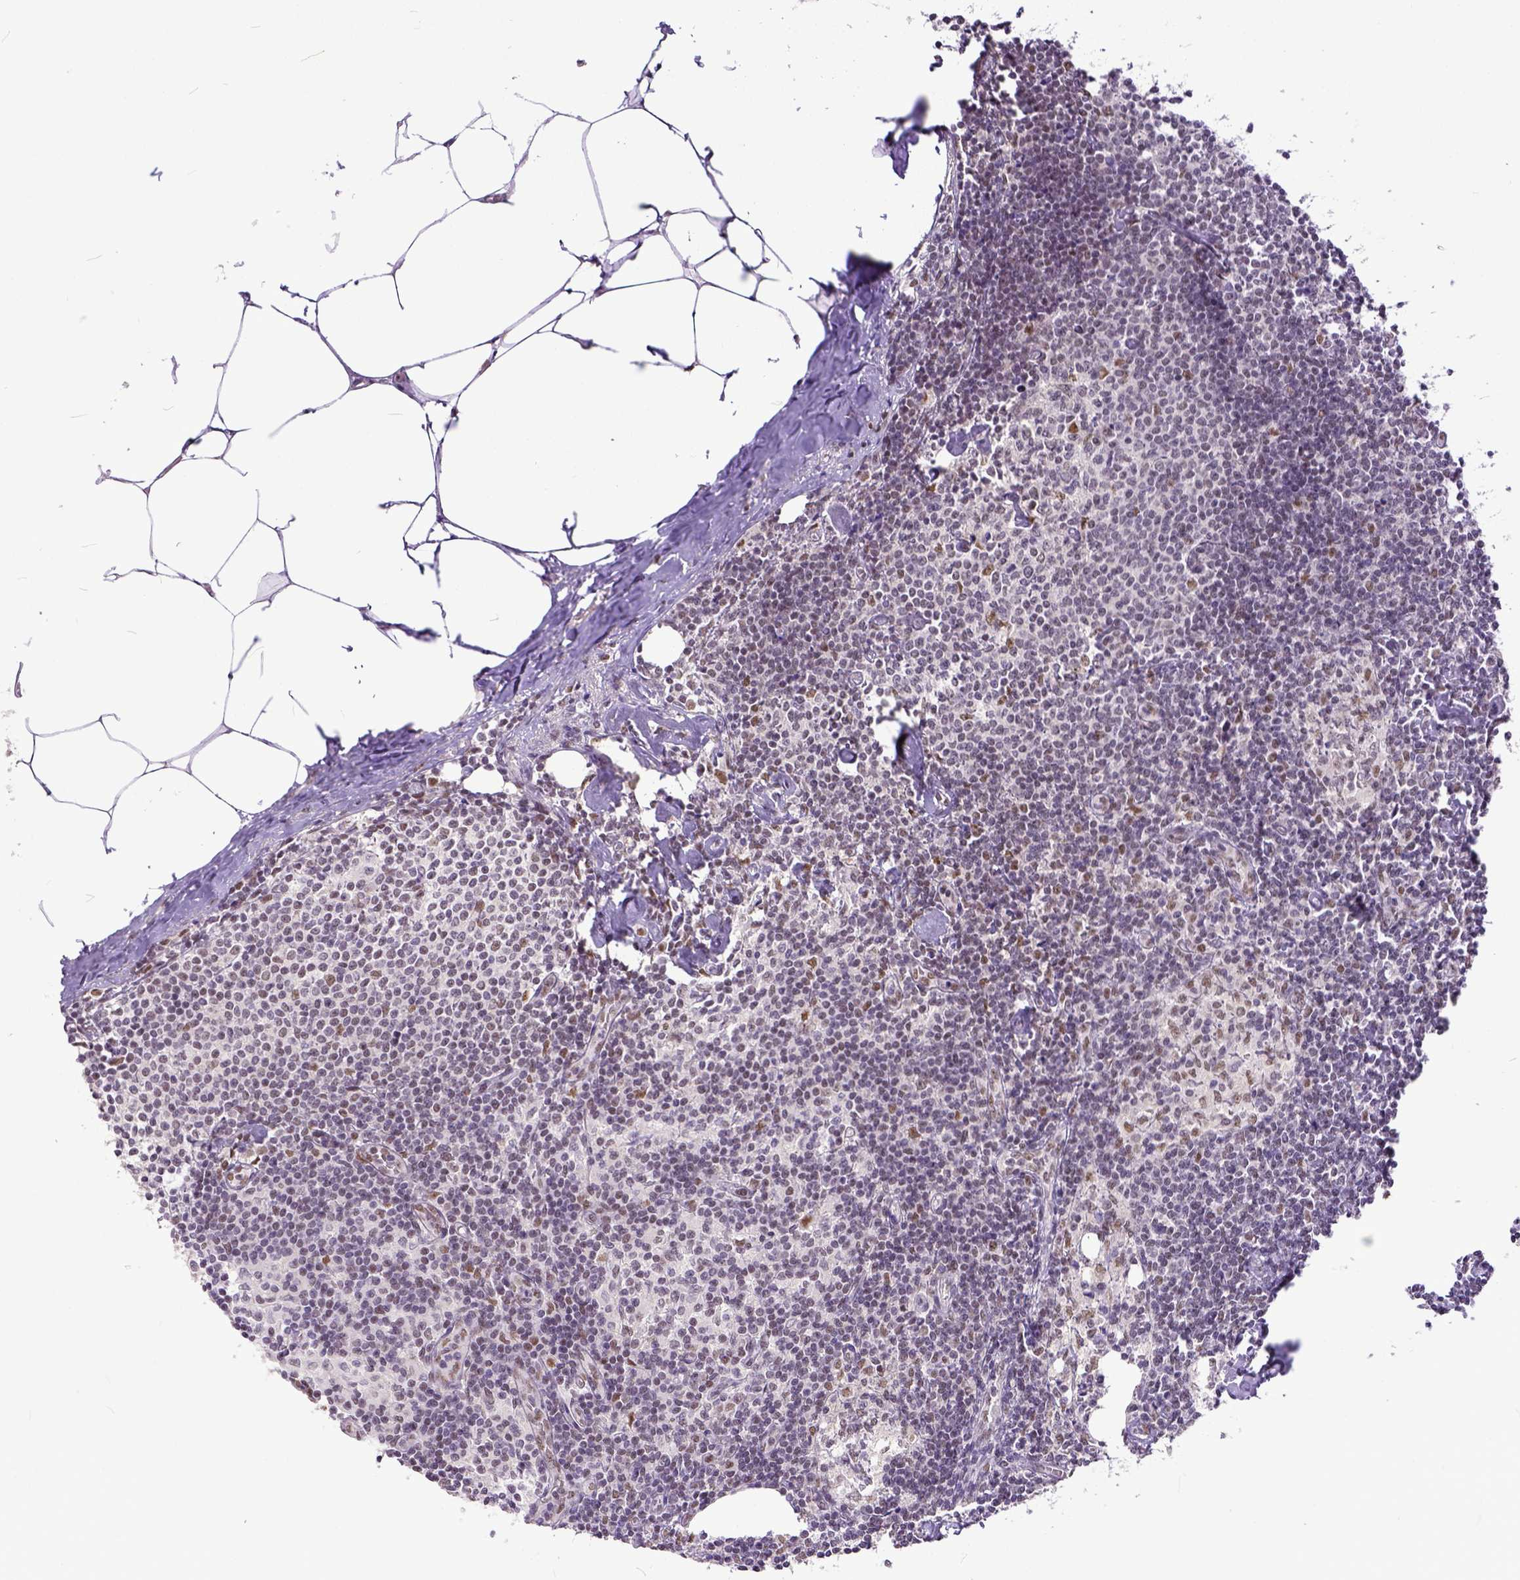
{"staining": {"intensity": "moderate", "quantity": "<25%", "location": "nuclear"}, "tissue": "lymph node", "cell_type": "Non-germinal center cells", "image_type": "normal", "snomed": [{"axis": "morphology", "description": "Normal tissue, NOS"}, {"axis": "topography", "description": "Lymph node"}], "caption": "Immunohistochemical staining of unremarkable human lymph node displays <25% levels of moderate nuclear protein staining in approximately <25% of non-germinal center cells. The staining was performed using DAB (3,3'-diaminobenzidine), with brown indicating positive protein expression. Nuclei are stained blue with hematoxylin.", "gene": "ERCC1", "patient": {"sex": "female", "age": 69}}